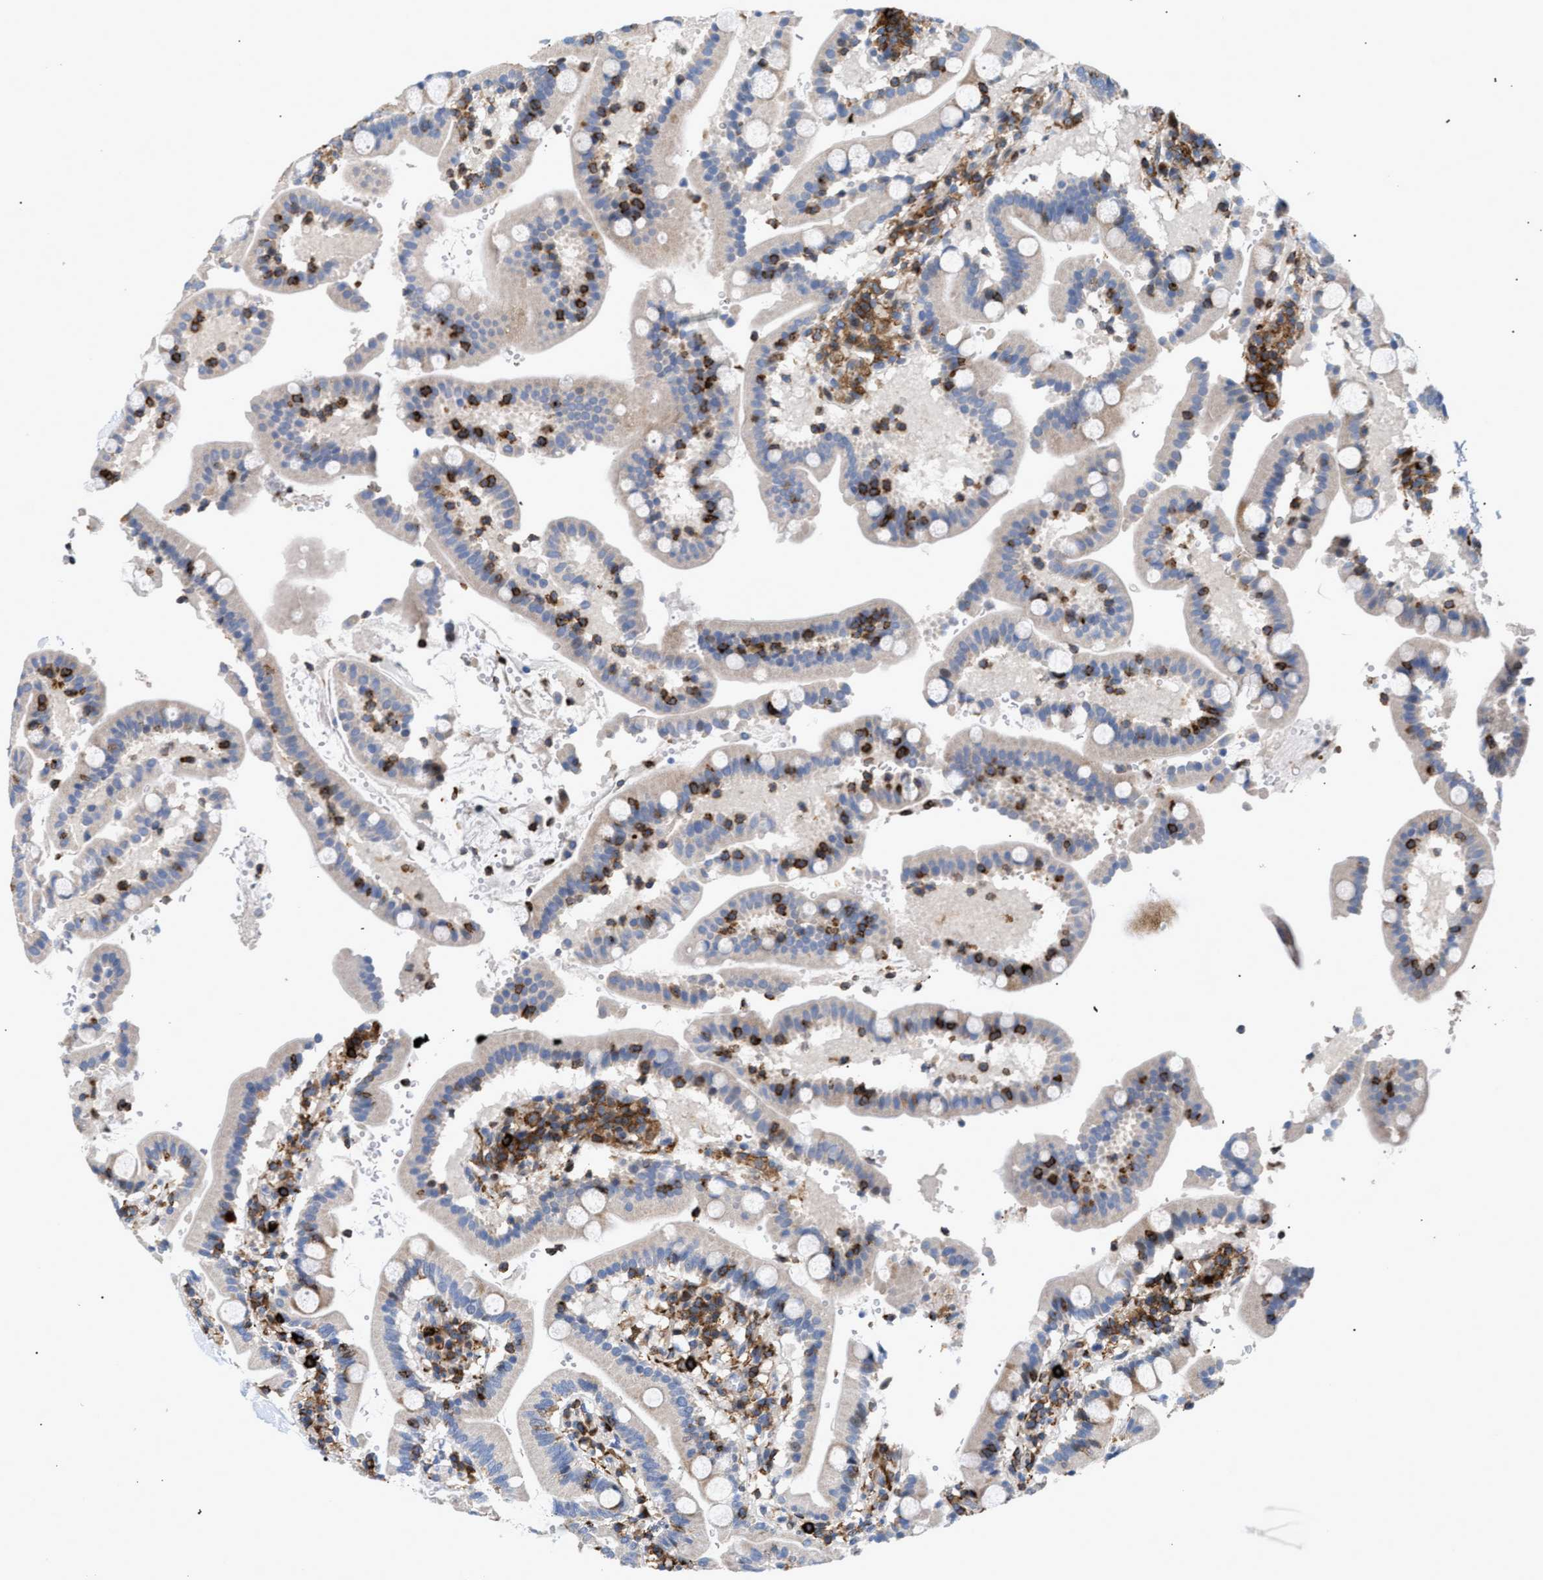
{"staining": {"intensity": "moderate", "quantity": "25%-75%", "location": "cytoplasmic/membranous"}, "tissue": "duodenum", "cell_type": "Glandular cells", "image_type": "normal", "snomed": [{"axis": "morphology", "description": "Normal tissue, NOS"}, {"axis": "topography", "description": "Small intestine, NOS"}], "caption": "The immunohistochemical stain shows moderate cytoplasmic/membranous expression in glandular cells of unremarkable duodenum. (Brightfield microscopy of DAB IHC at high magnification).", "gene": "ATP9A", "patient": {"sex": "female", "age": 71}}